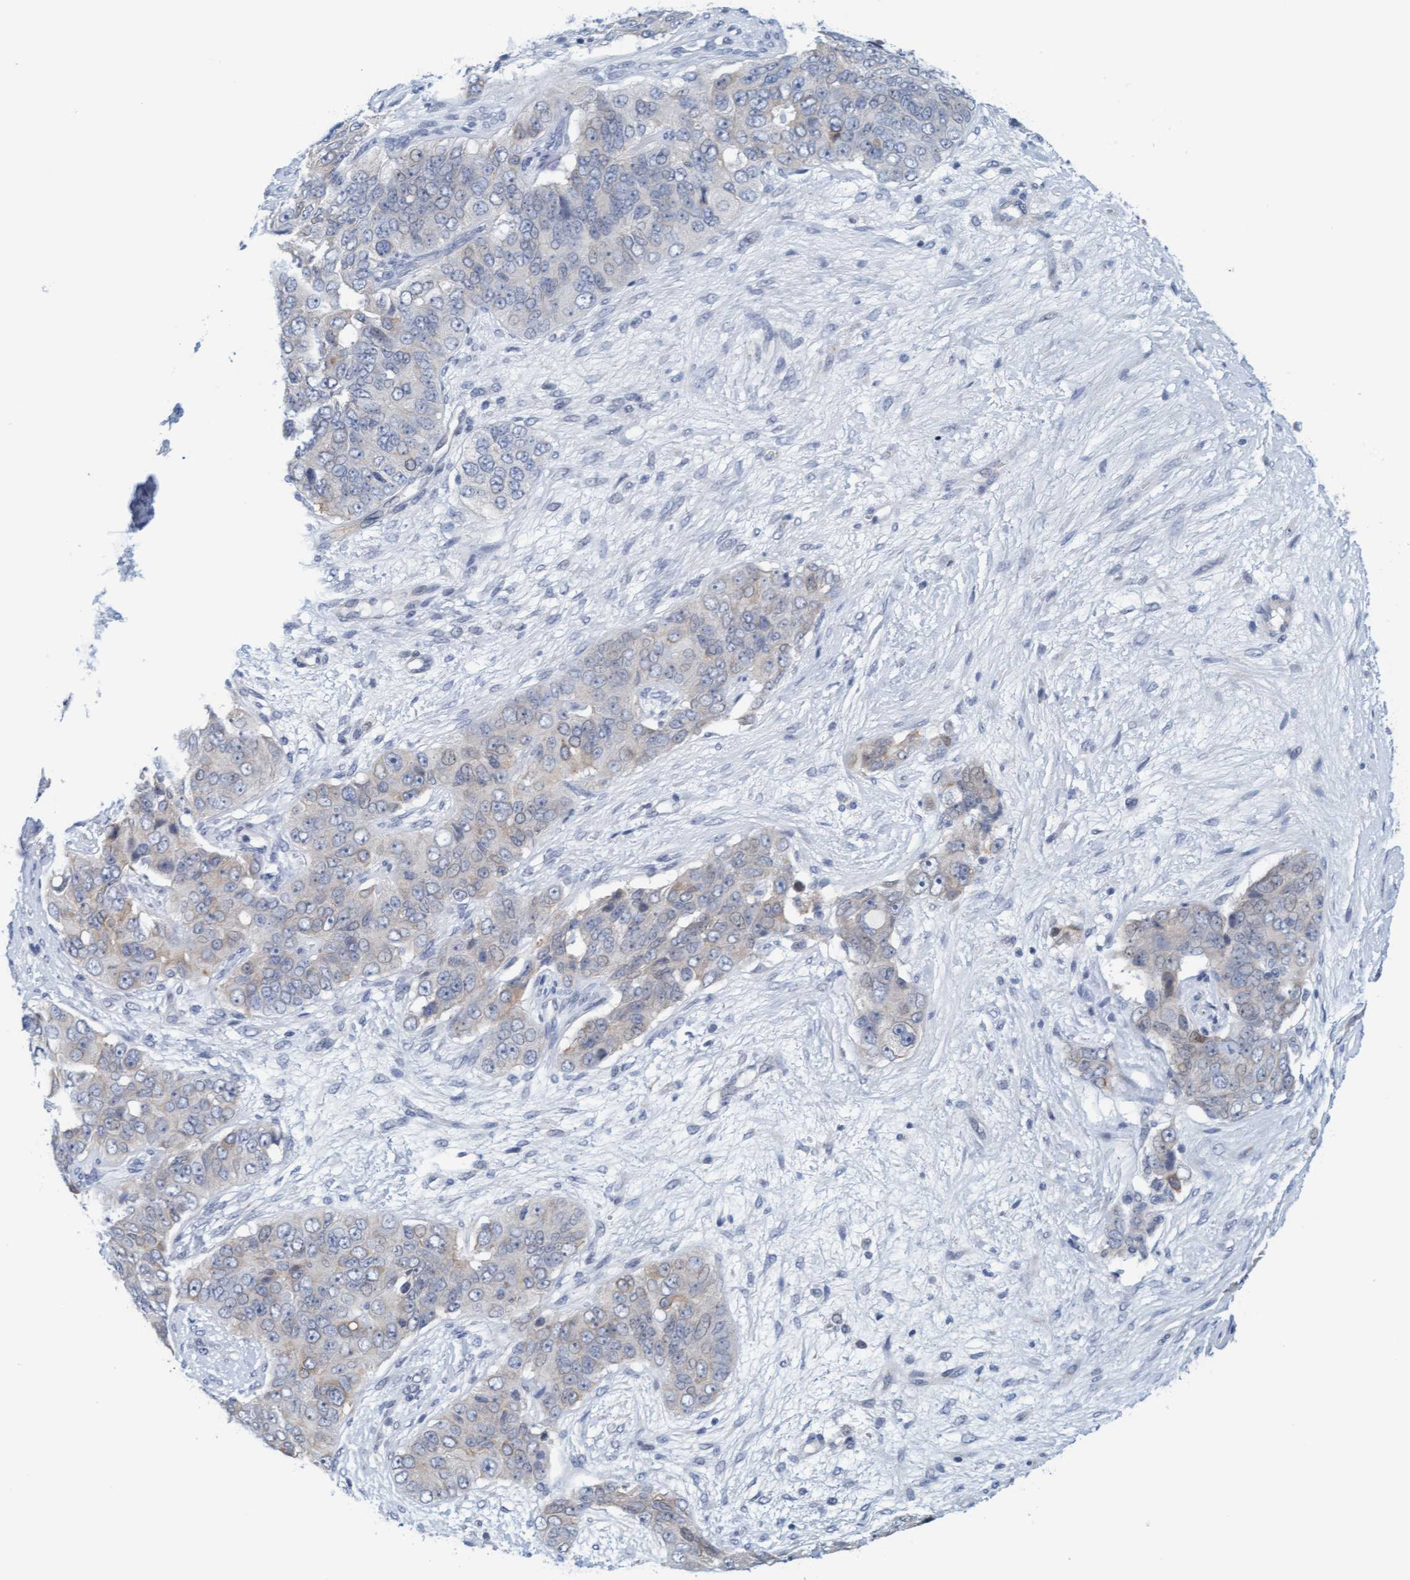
{"staining": {"intensity": "negative", "quantity": "none", "location": "none"}, "tissue": "ovarian cancer", "cell_type": "Tumor cells", "image_type": "cancer", "snomed": [{"axis": "morphology", "description": "Carcinoma, endometroid"}, {"axis": "topography", "description": "Ovary"}], "caption": "DAB immunohistochemical staining of ovarian cancer shows no significant staining in tumor cells.", "gene": "CPA3", "patient": {"sex": "female", "age": 51}}